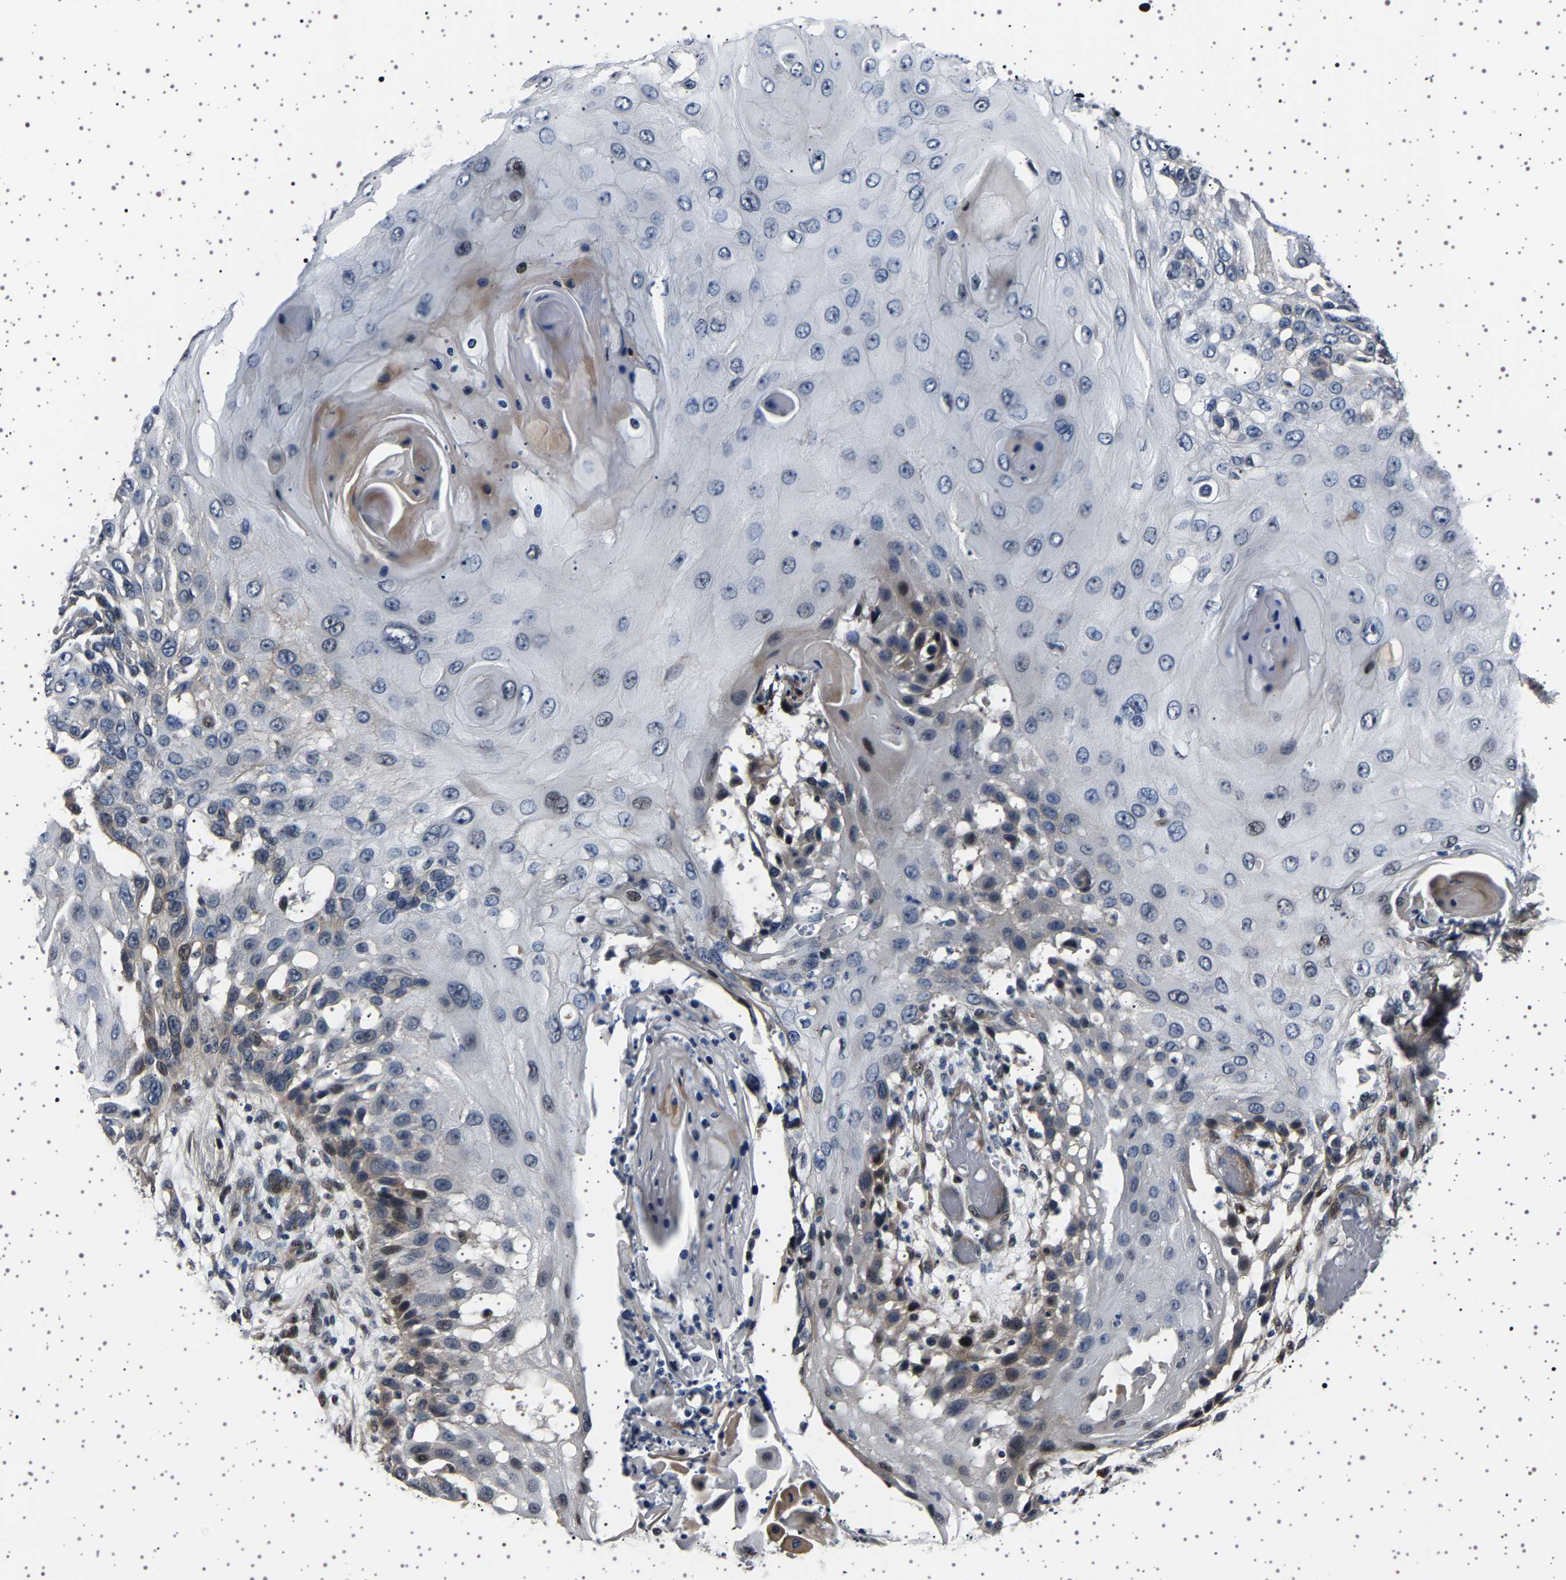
{"staining": {"intensity": "weak", "quantity": "<25%", "location": "nuclear"}, "tissue": "skin cancer", "cell_type": "Tumor cells", "image_type": "cancer", "snomed": [{"axis": "morphology", "description": "Squamous cell carcinoma, NOS"}, {"axis": "topography", "description": "Skin"}], "caption": "Immunohistochemistry (IHC) of skin squamous cell carcinoma shows no expression in tumor cells. The staining is performed using DAB brown chromogen with nuclei counter-stained in using hematoxylin.", "gene": "PAK5", "patient": {"sex": "female", "age": 44}}